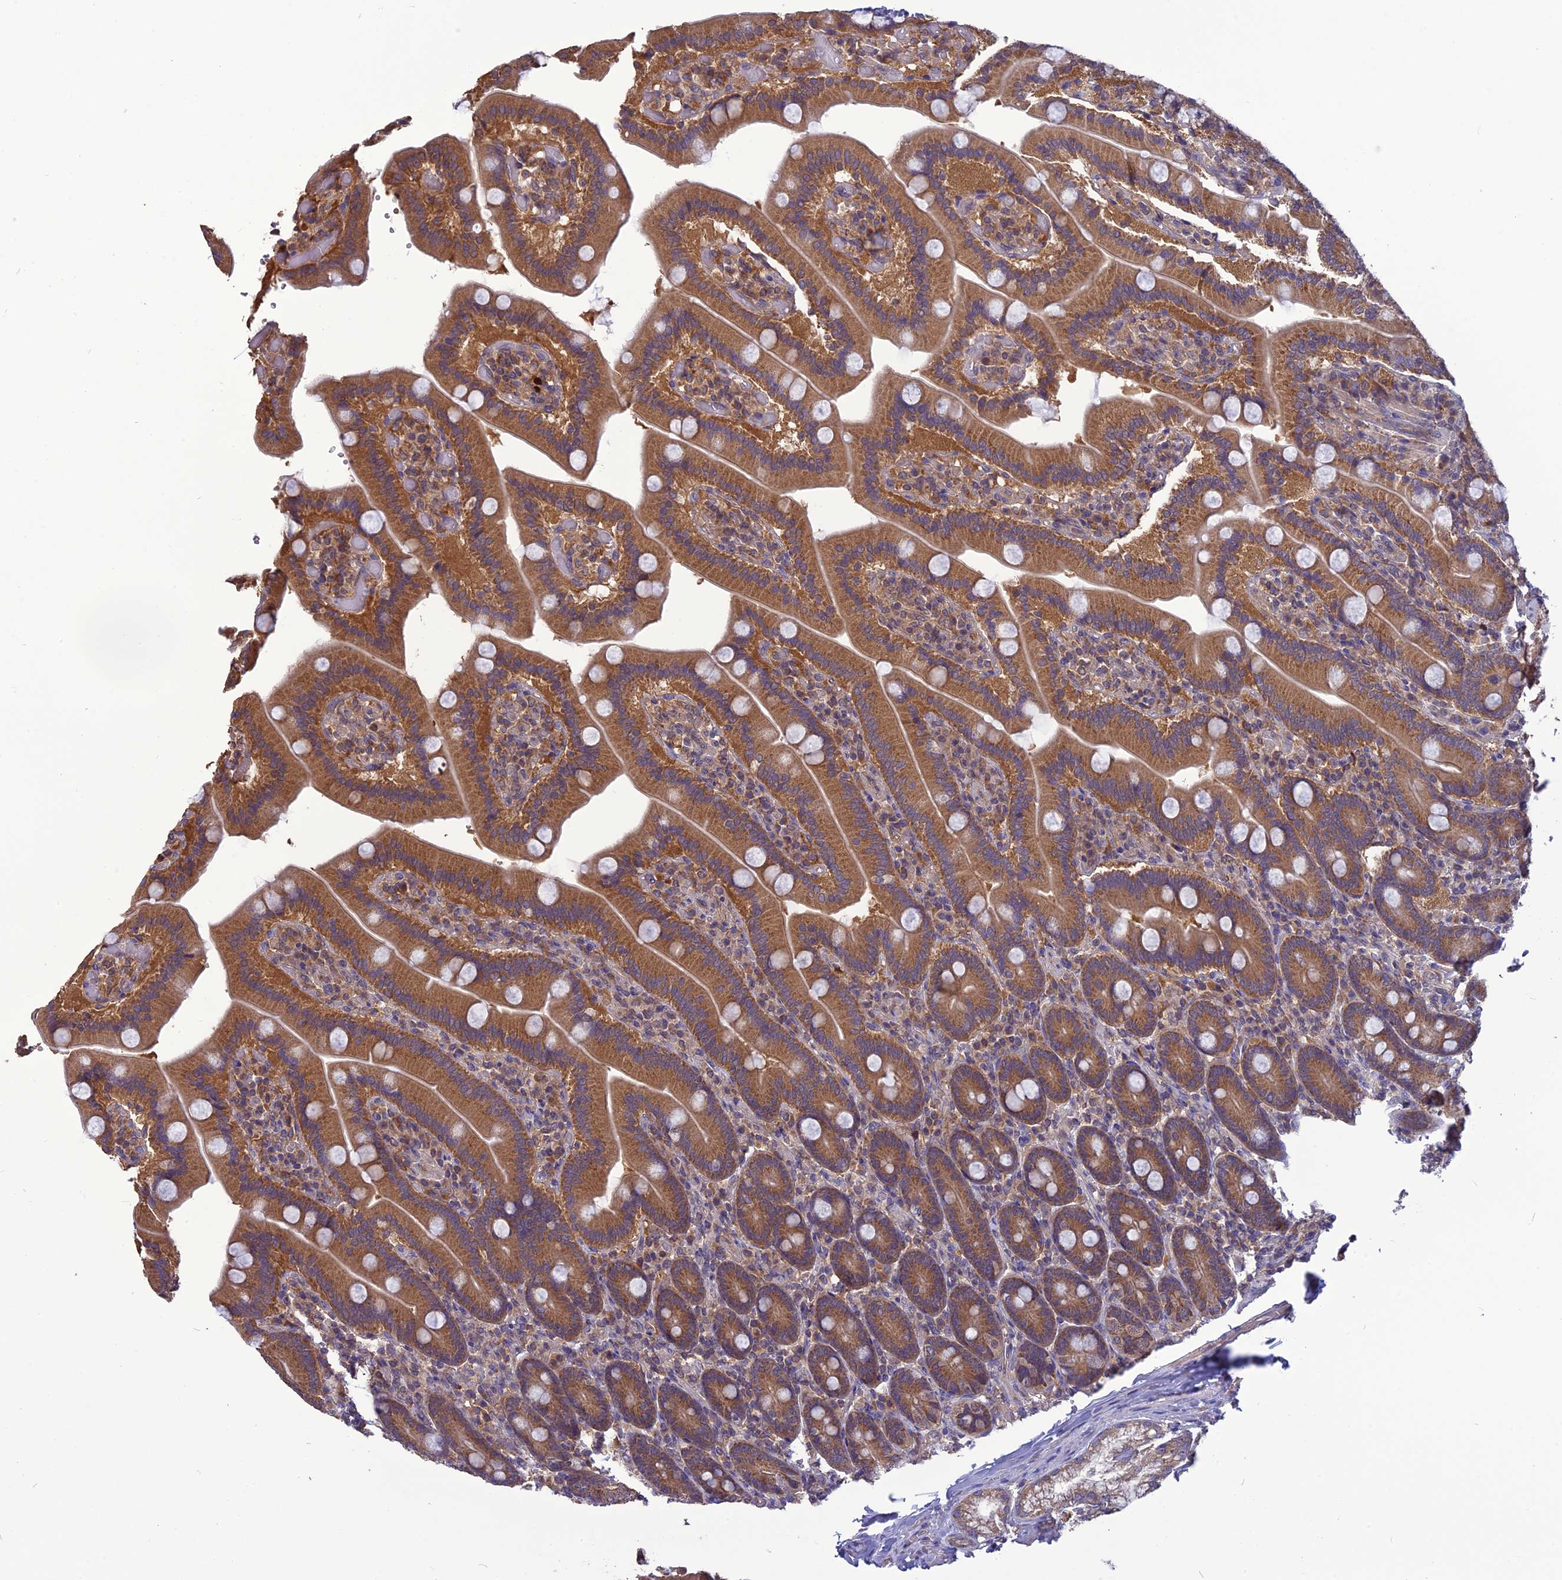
{"staining": {"intensity": "moderate", "quantity": ">75%", "location": "cytoplasmic/membranous"}, "tissue": "duodenum", "cell_type": "Glandular cells", "image_type": "normal", "snomed": [{"axis": "morphology", "description": "Normal tissue, NOS"}, {"axis": "topography", "description": "Duodenum"}], "caption": "About >75% of glandular cells in normal human duodenum exhibit moderate cytoplasmic/membranous protein staining as visualized by brown immunohistochemical staining.", "gene": "PSMF1", "patient": {"sex": "female", "age": 62}}